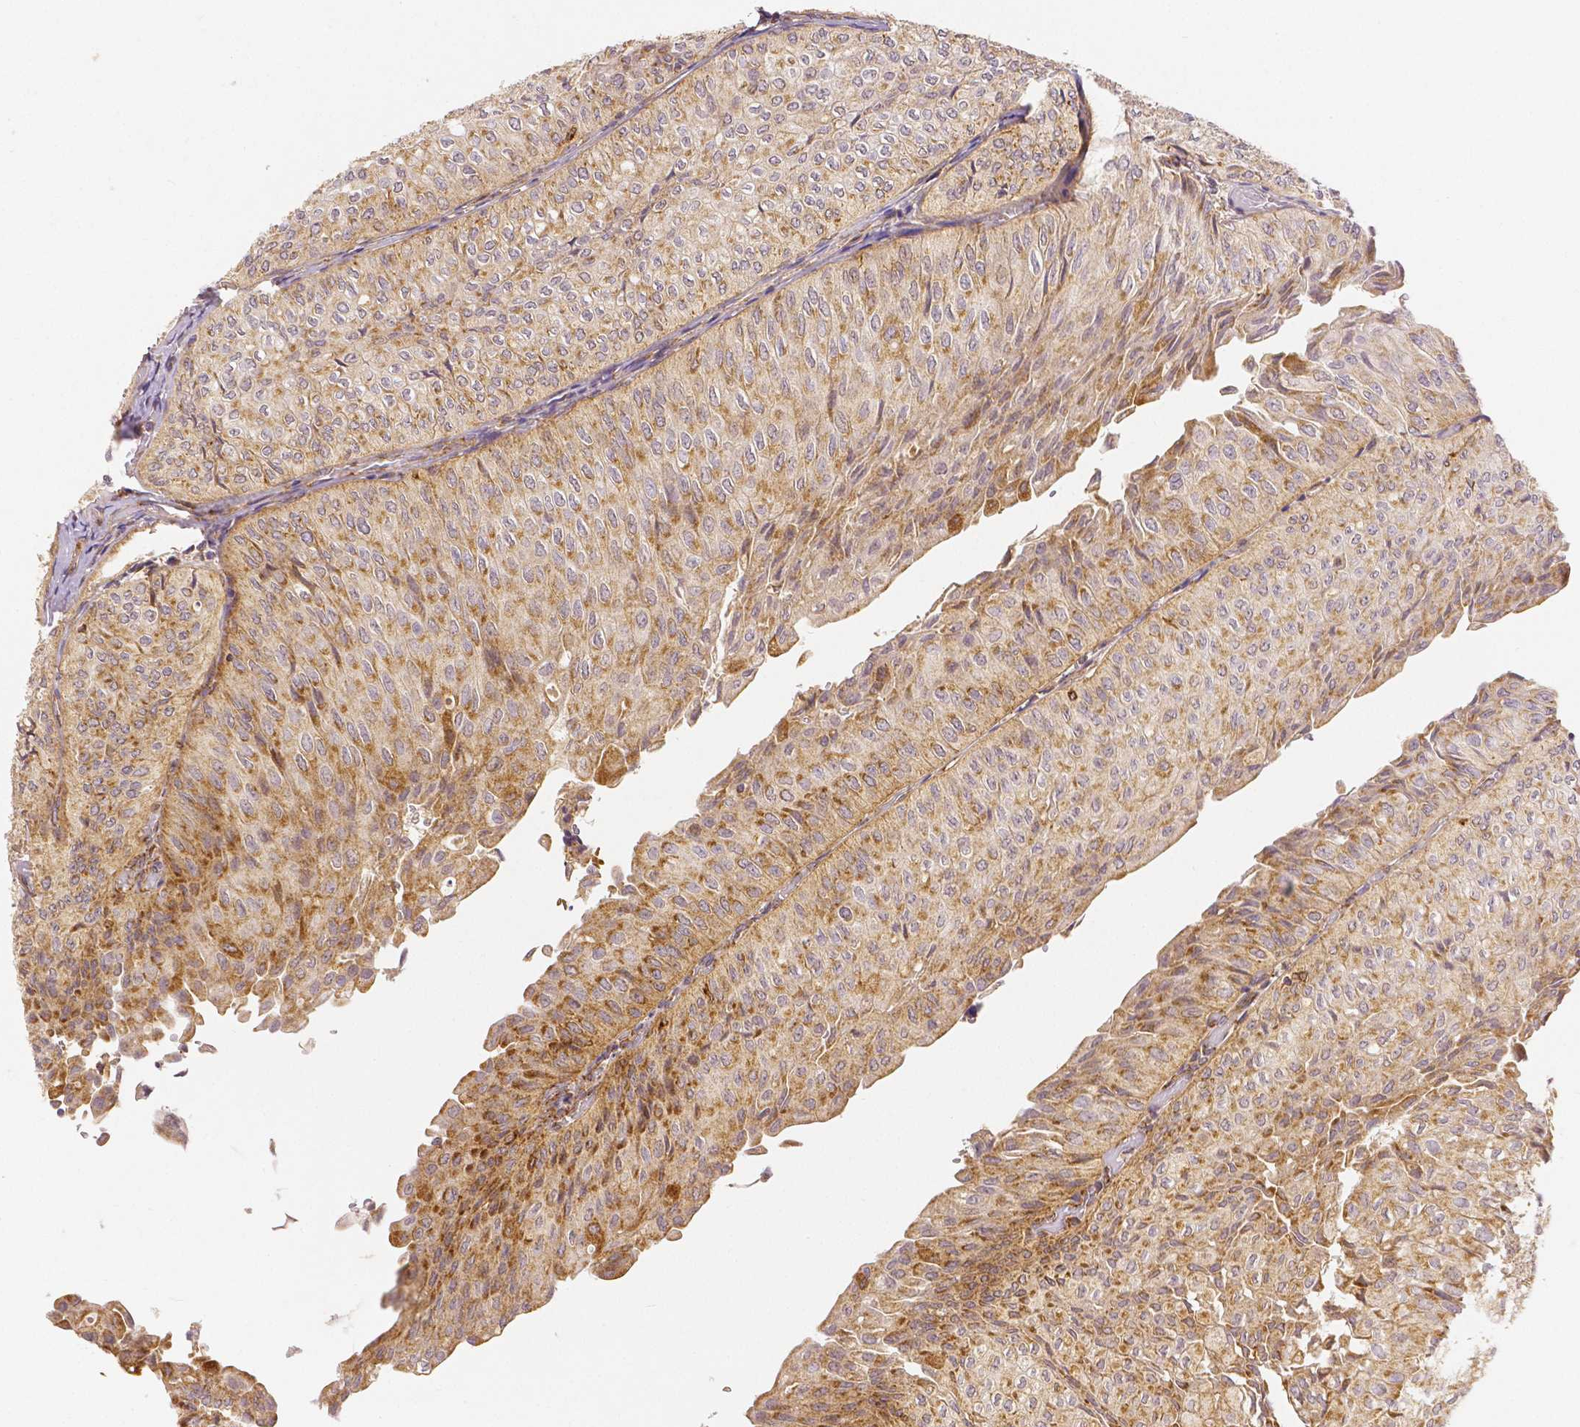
{"staining": {"intensity": "moderate", "quantity": ">75%", "location": "cytoplasmic/membranous"}, "tissue": "urothelial cancer", "cell_type": "Tumor cells", "image_type": "cancer", "snomed": [{"axis": "morphology", "description": "Urothelial carcinoma, NOS"}, {"axis": "topography", "description": "Urinary bladder"}], "caption": "Moderate cytoplasmic/membranous protein positivity is present in about >75% of tumor cells in urothelial cancer.", "gene": "RHOT1", "patient": {"sex": "male", "age": 62}}